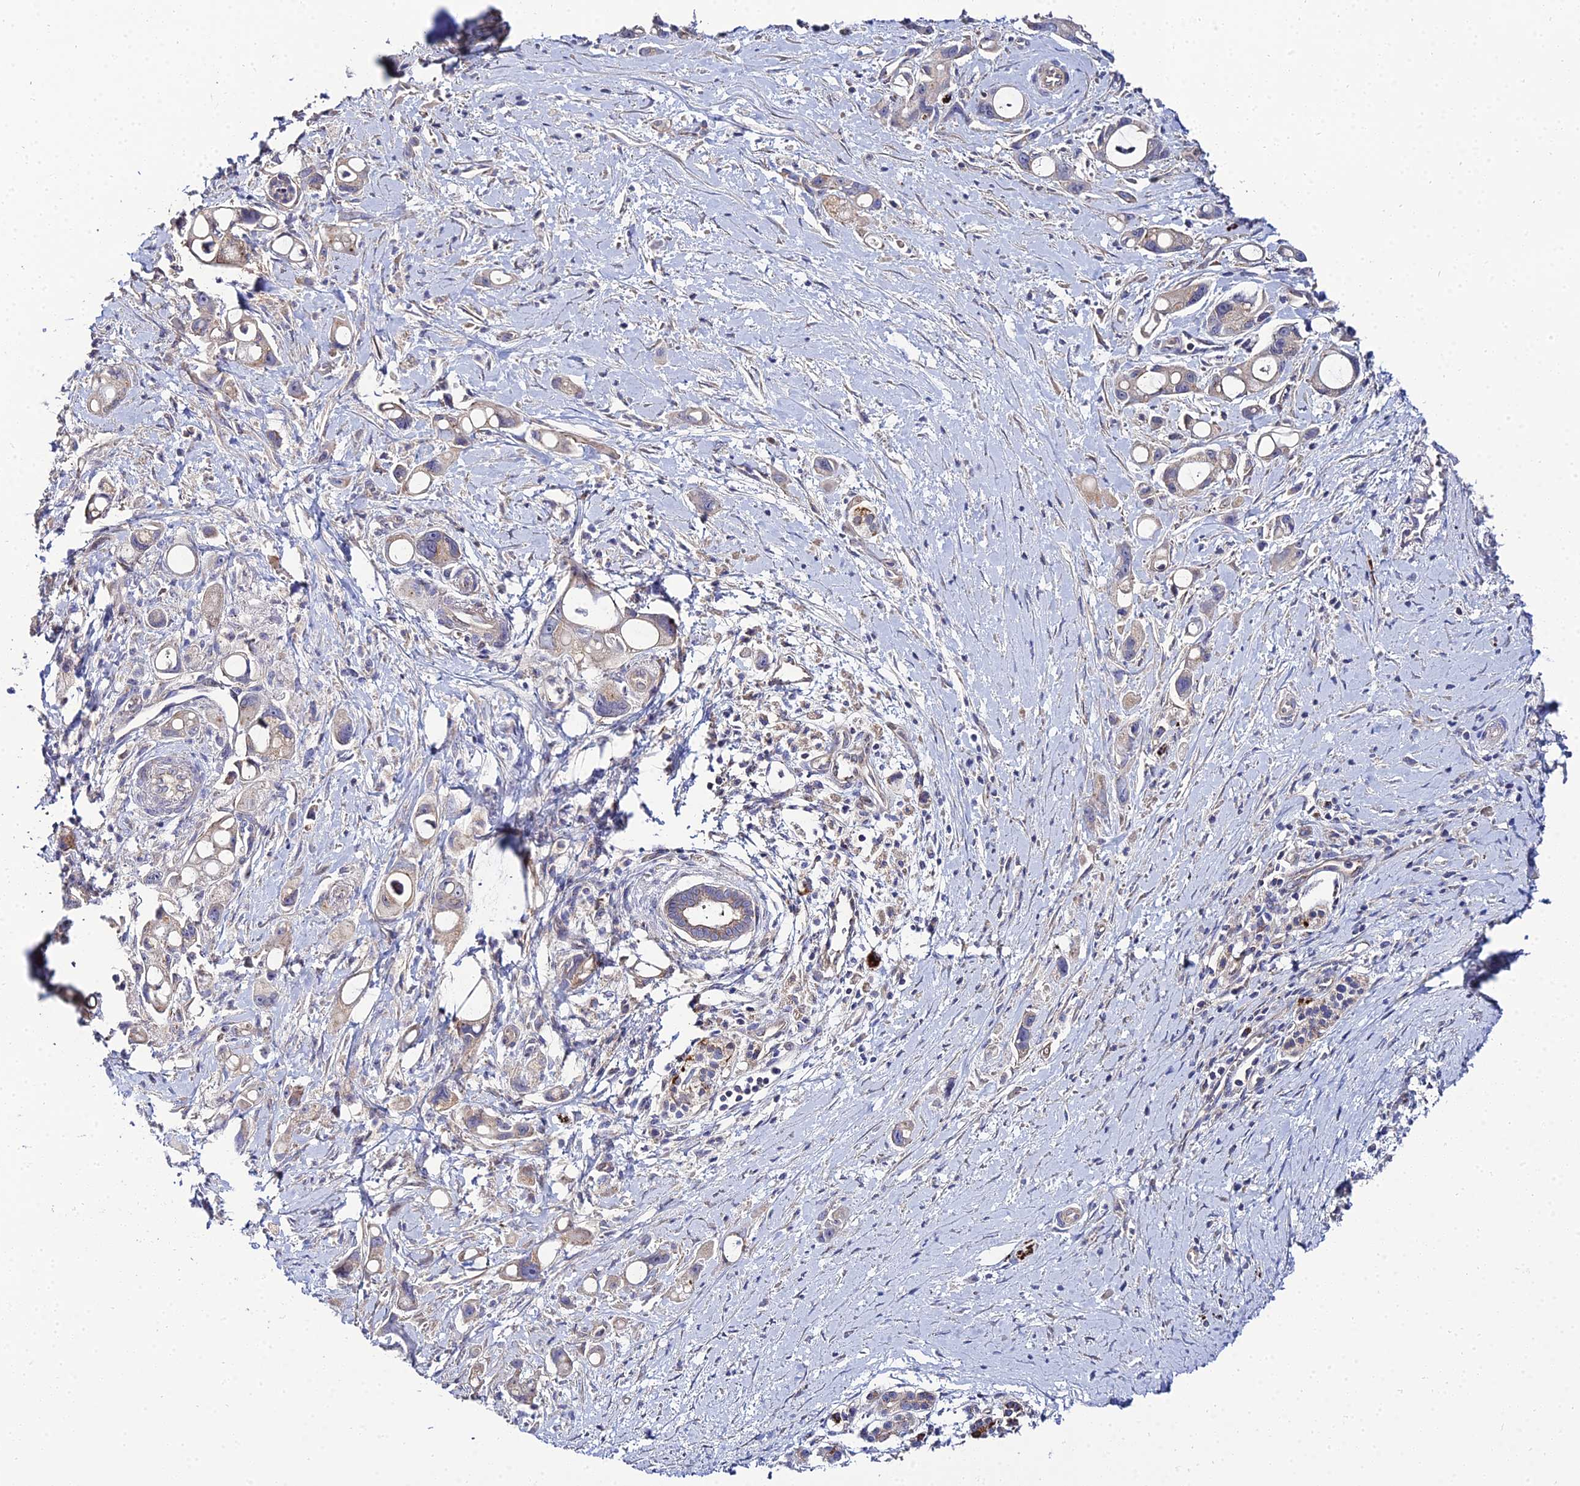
{"staining": {"intensity": "weak", "quantity": ">75%", "location": "cytoplasmic/membranous"}, "tissue": "pancreatic cancer", "cell_type": "Tumor cells", "image_type": "cancer", "snomed": [{"axis": "morphology", "description": "Adenocarcinoma, NOS"}, {"axis": "topography", "description": "Pancreas"}], "caption": "This histopathology image shows adenocarcinoma (pancreatic) stained with IHC to label a protein in brown. The cytoplasmic/membranous of tumor cells show weak positivity for the protein. Nuclei are counter-stained blue.", "gene": "APOBEC3H", "patient": {"sex": "male", "age": 68}}